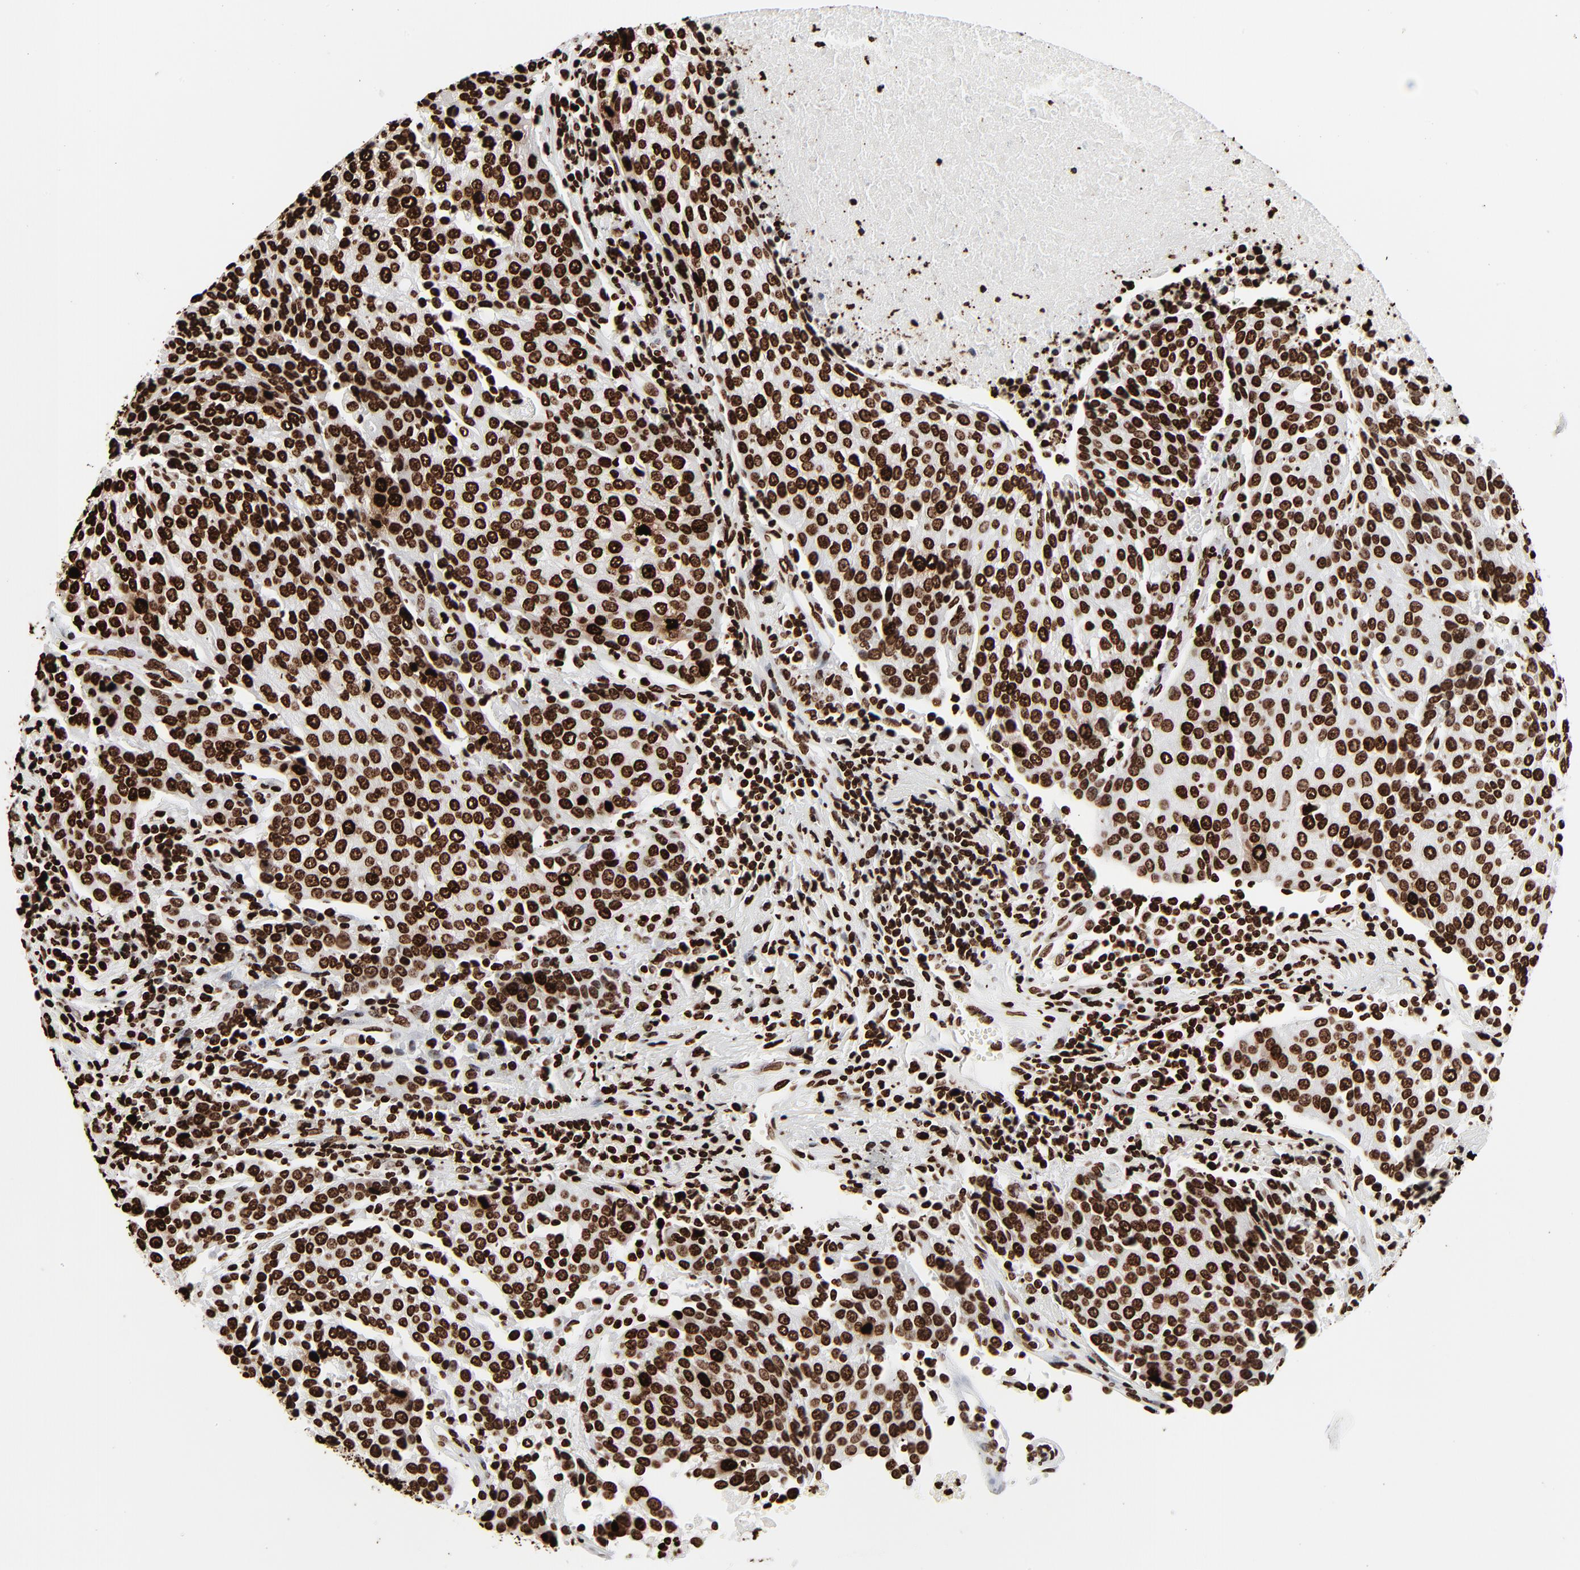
{"staining": {"intensity": "strong", "quantity": ">75%", "location": "nuclear"}, "tissue": "urothelial cancer", "cell_type": "Tumor cells", "image_type": "cancer", "snomed": [{"axis": "morphology", "description": "Urothelial carcinoma, High grade"}, {"axis": "topography", "description": "Urinary bladder"}], "caption": "Immunohistochemistry histopathology image of human urothelial cancer stained for a protein (brown), which reveals high levels of strong nuclear expression in about >75% of tumor cells.", "gene": "H3-4", "patient": {"sex": "female", "age": 85}}